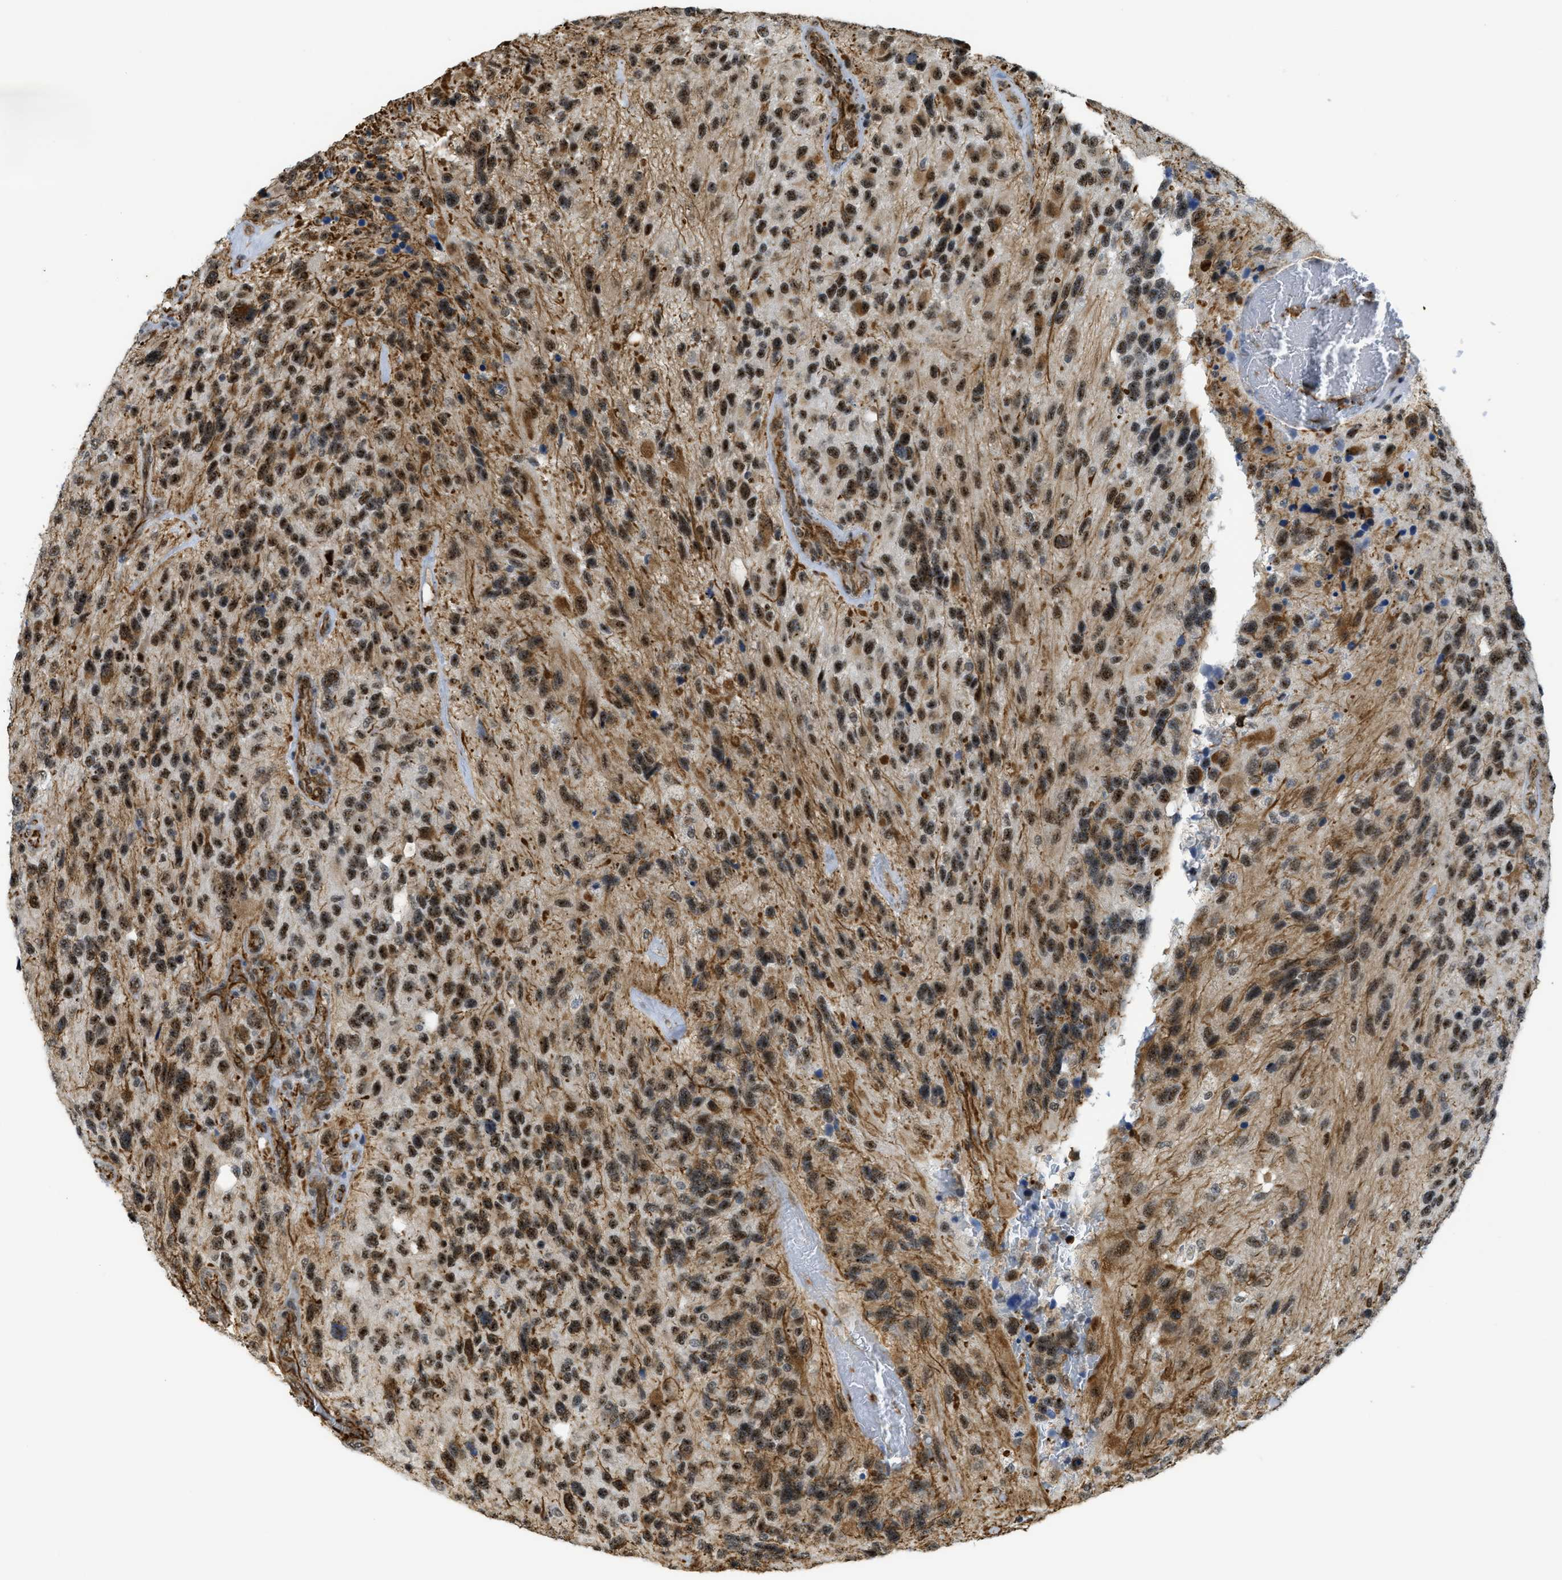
{"staining": {"intensity": "moderate", "quantity": ">75%", "location": "cytoplasmic/membranous,nuclear"}, "tissue": "glioma", "cell_type": "Tumor cells", "image_type": "cancer", "snomed": [{"axis": "morphology", "description": "Glioma, malignant, High grade"}, {"axis": "topography", "description": "Brain"}], "caption": "Approximately >75% of tumor cells in glioma reveal moderate cytoplasmic/membranous and nuclear protein expression as visualized by brown immunohistochemical staining.", "gene": "LRRC8B", "patient": {"sex": "female", "age": 58}}